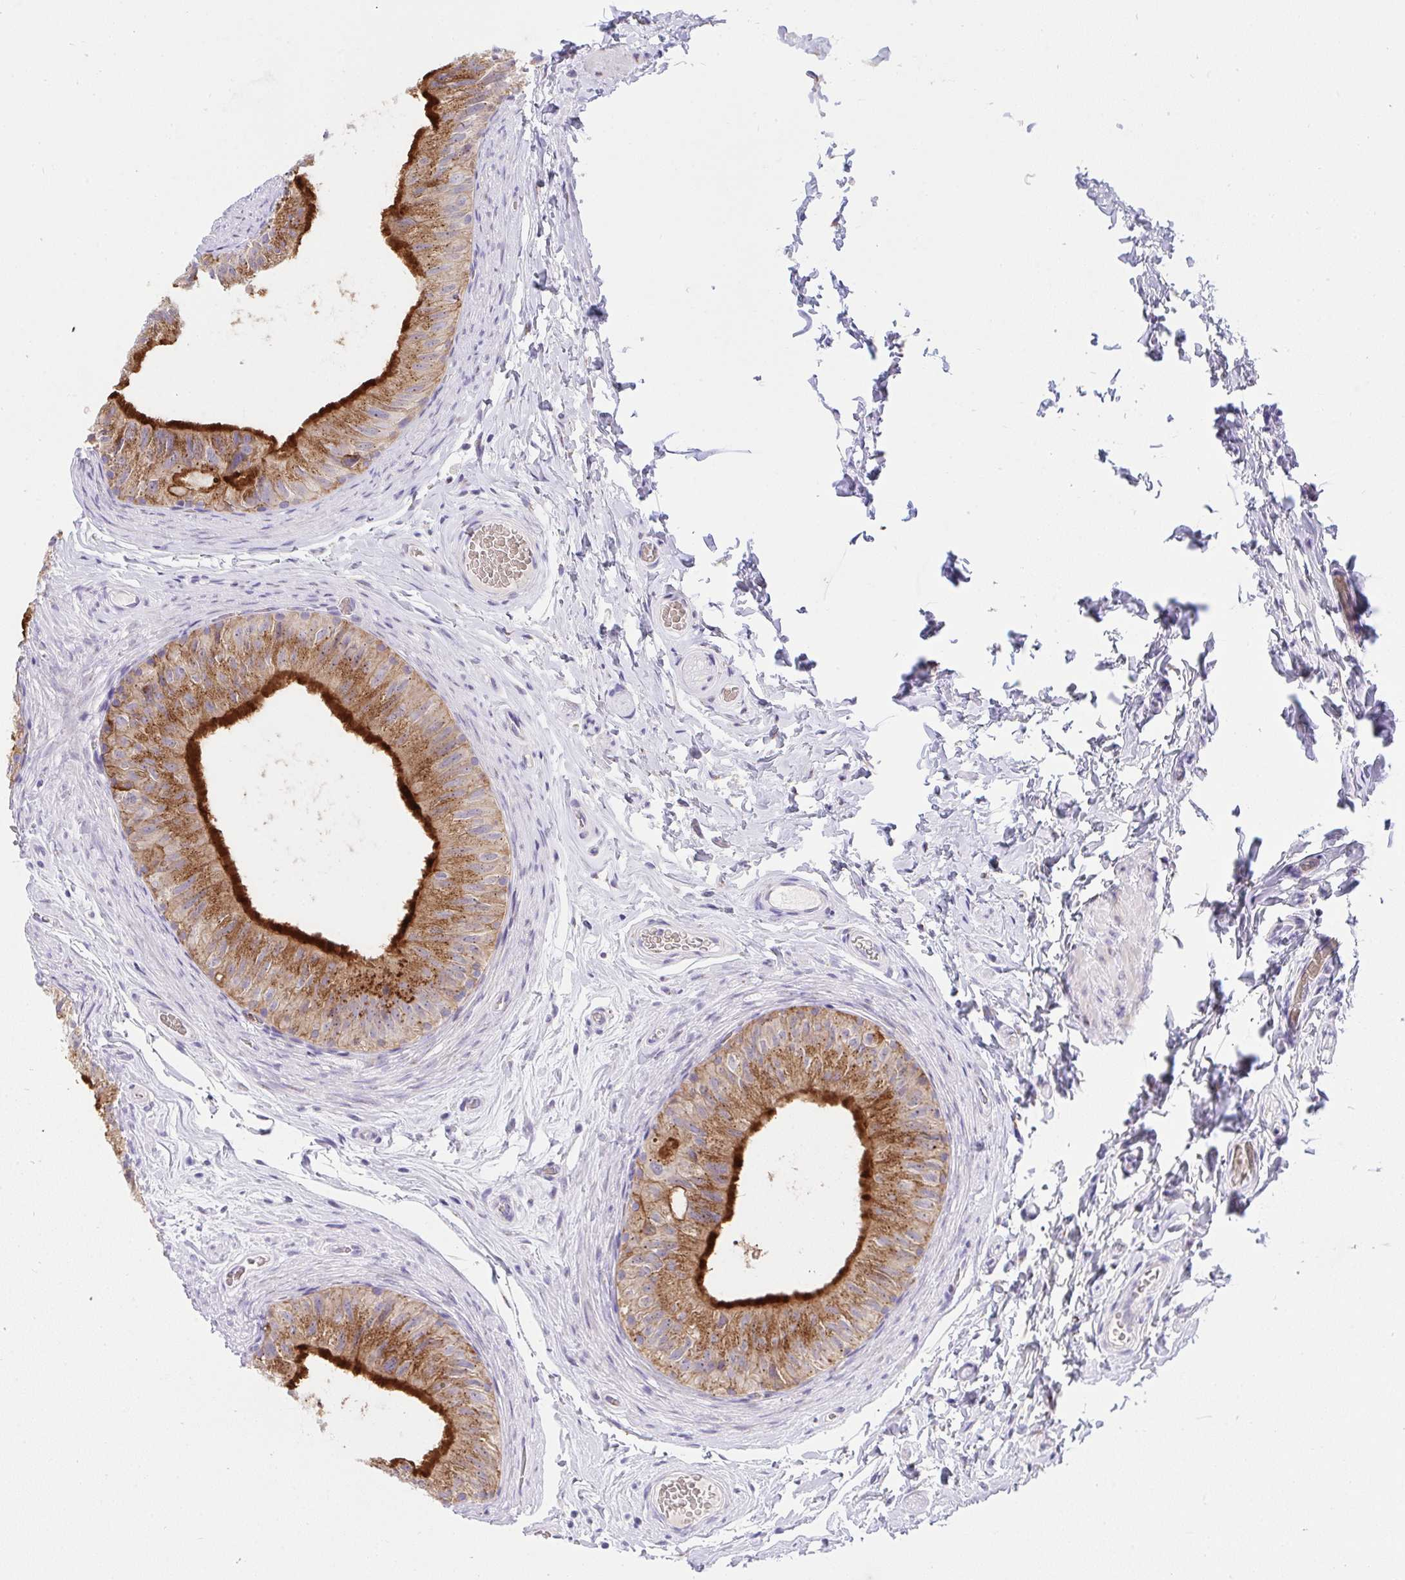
{"staining": {"intensity": "strong", "quantity": ">75%", "location": "cytoplasmic/membranous"}, "tissue": "epididymis", "cell_type": "Glandular cells", "image_type": "normal", "snomed": [{"axis": "morphology", "description": "Normal tissue, NOS"}, {"axis": "topography", "description": "Epididymis, spermatic cord, NOS"}, {"axis": "topography", "description": "Epididymis"}], "caption": "This photomicrograph shows normal epididymis stained with immunohistochemistry (IHC) to label a protein in brown. The cytoplasmic/membranous of glandular cells show strong positivity for the protein. Nuclei are counter-stained blue.", "gene": "ZNF554", "patient": {"sex": "male", "age": 31}}